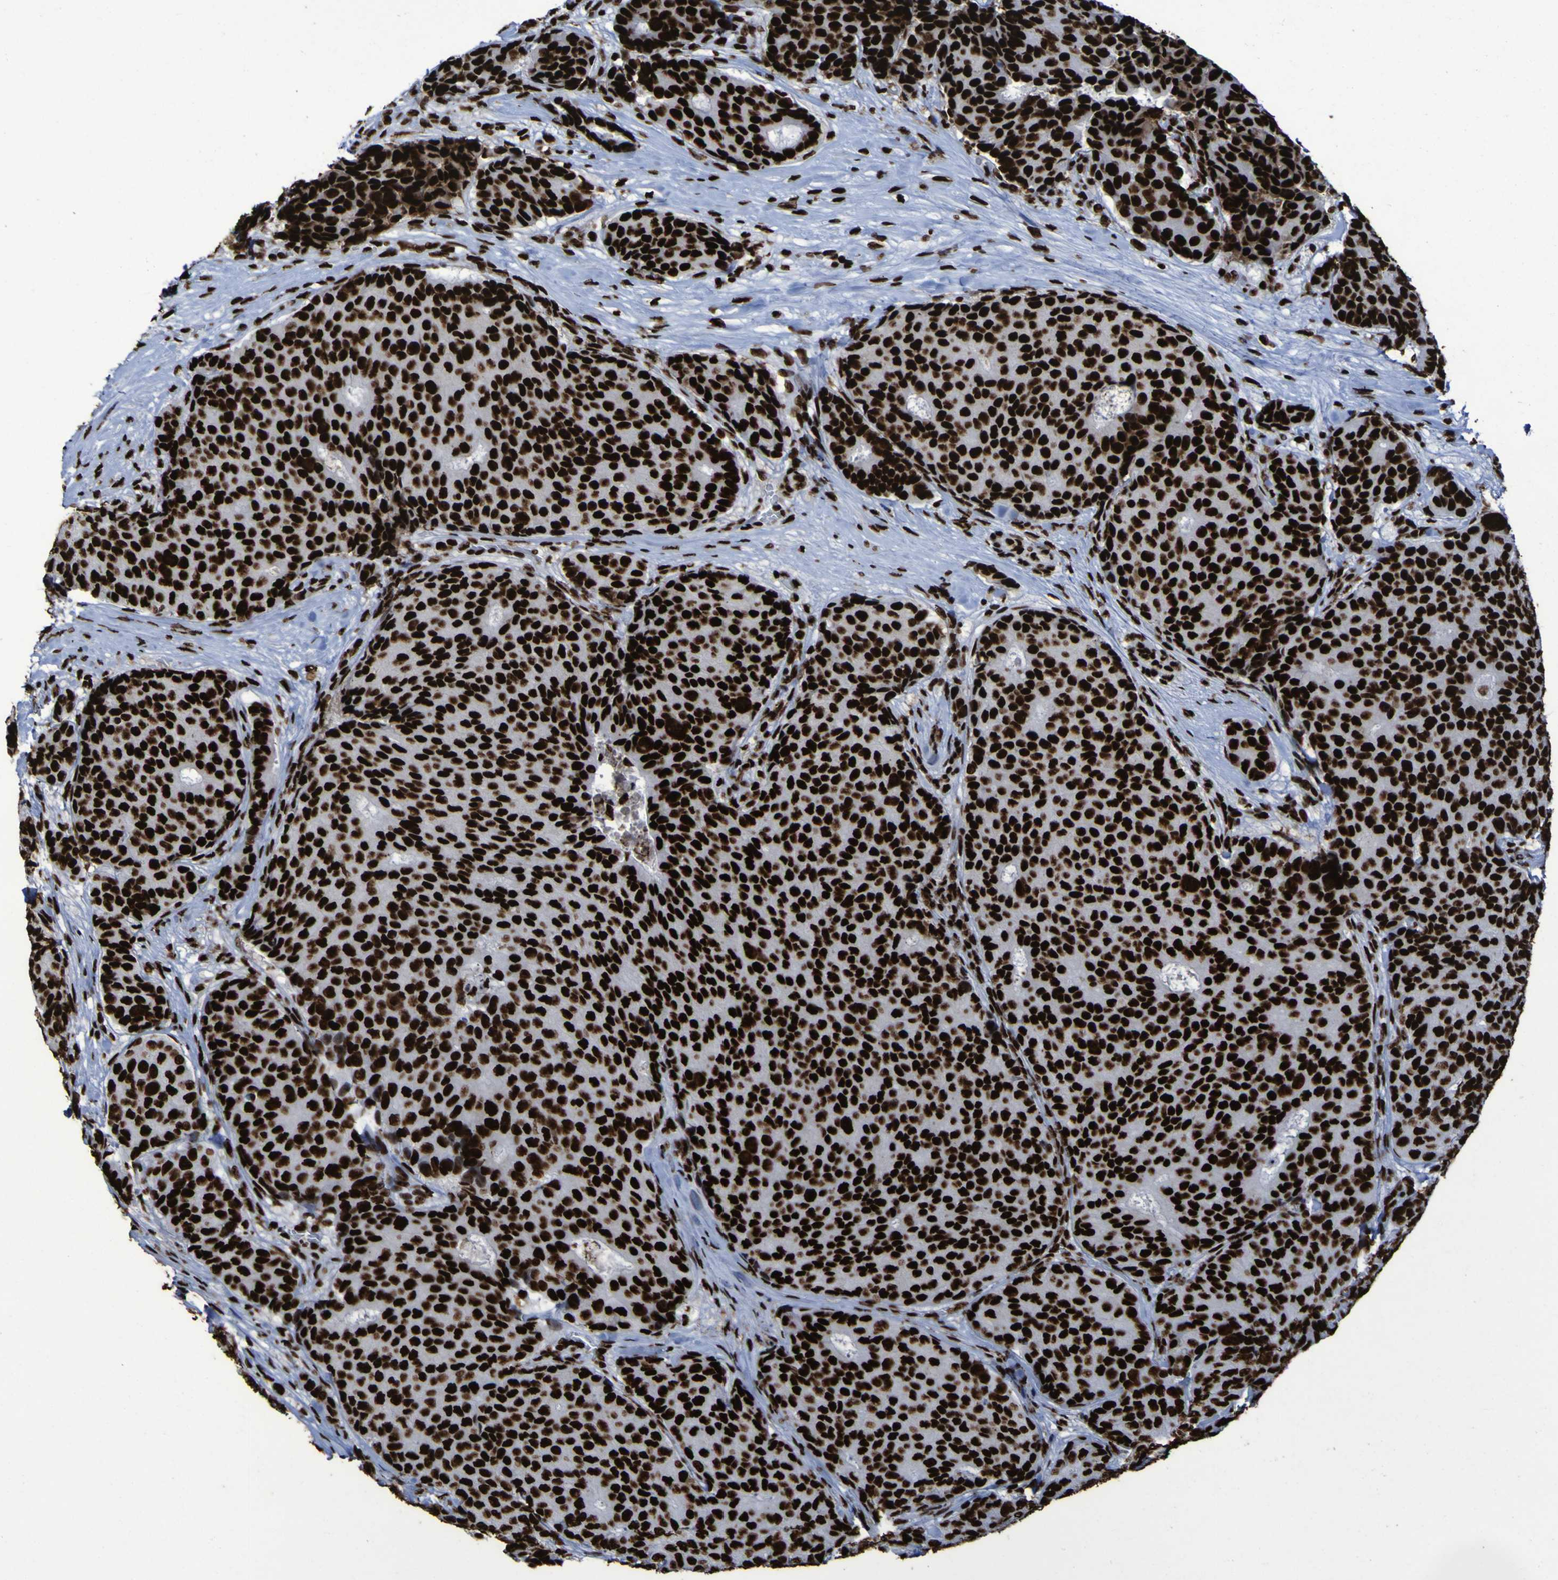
{"staining": {"intensity": "strong", "quantity": ">75%", "location": "nuclear"}, "tissue": "breast cancer", "cell_type": "Tumor cells", "image_type": "cancer", "snomed": [{"axis": "morphology", "description": "Duct carcinoma"}, {"axis": "topography", "description": "Breast"}], "caption": "Breast infiltrating ductal carcinoma was stained to show a protein in brown. There is high levels of strong nuclear positivity in approximately >75% of tumor cells.", "gene": "NPM1", "patient": {"sex": "female", "age": 75}}